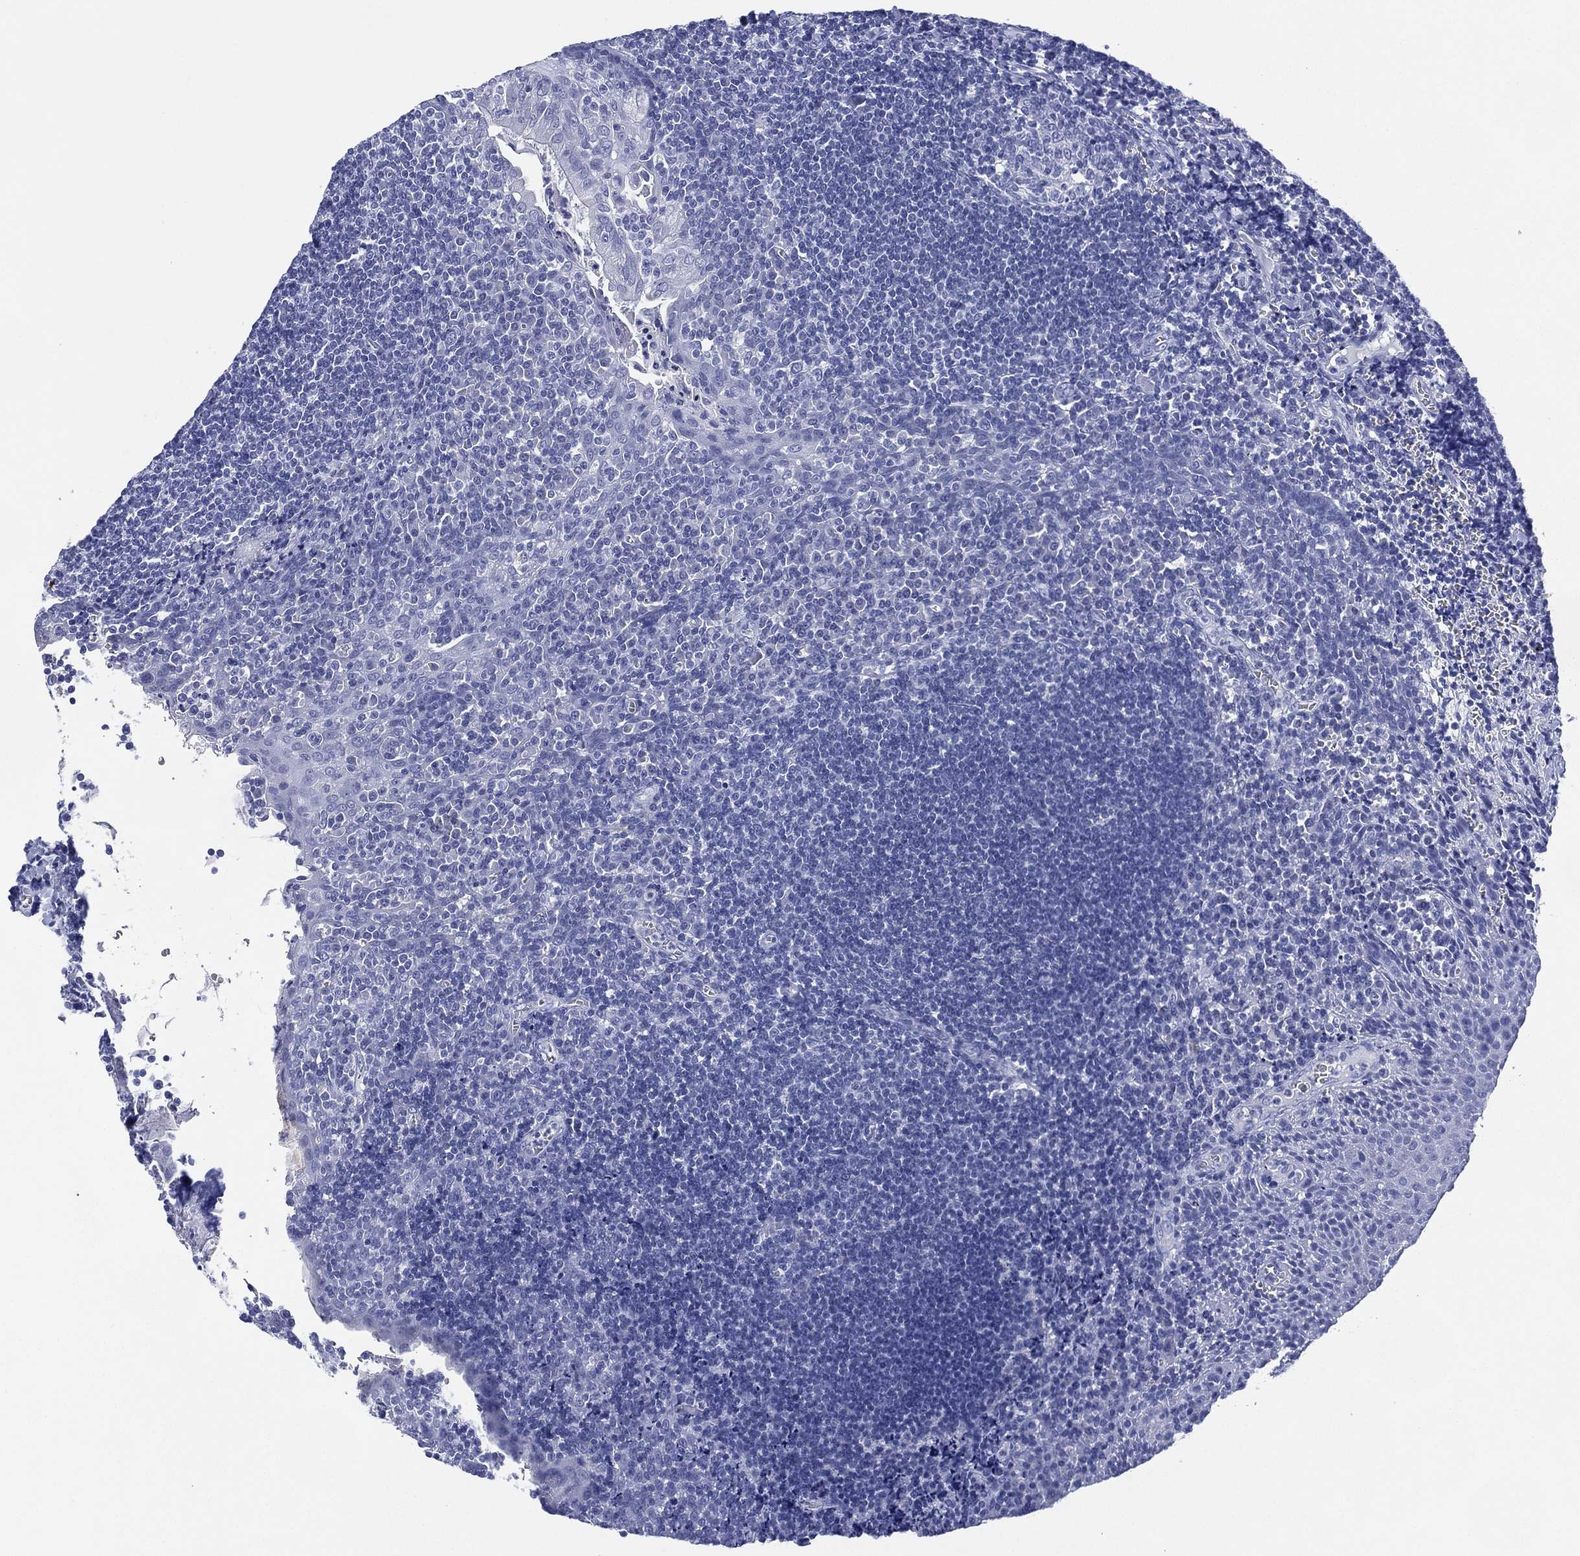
{"staining": {"intensity": "negative", "quantity": "none", "location": "none"}, "tissue": "tonsil", "cell_type": "Non-germinal center cells", "image_type": "normal", "snomed": [{"axis": "morphology", "description": "Normal tissue, NOS"}, {"axis": "morphology", "description": "Inflammation, NOS"}, {"axis": "topography", "description": "Tonsil"}], "caption": "This histopathology image is of normal tonsil stained with immunohistochemistry (IHC) to label a protein in brown with the nuclei are counter-stained blue. There is no staining in non-germinal center cells.", "gene": "DSG1", "patient": {"sex": "female", "age": 31}}